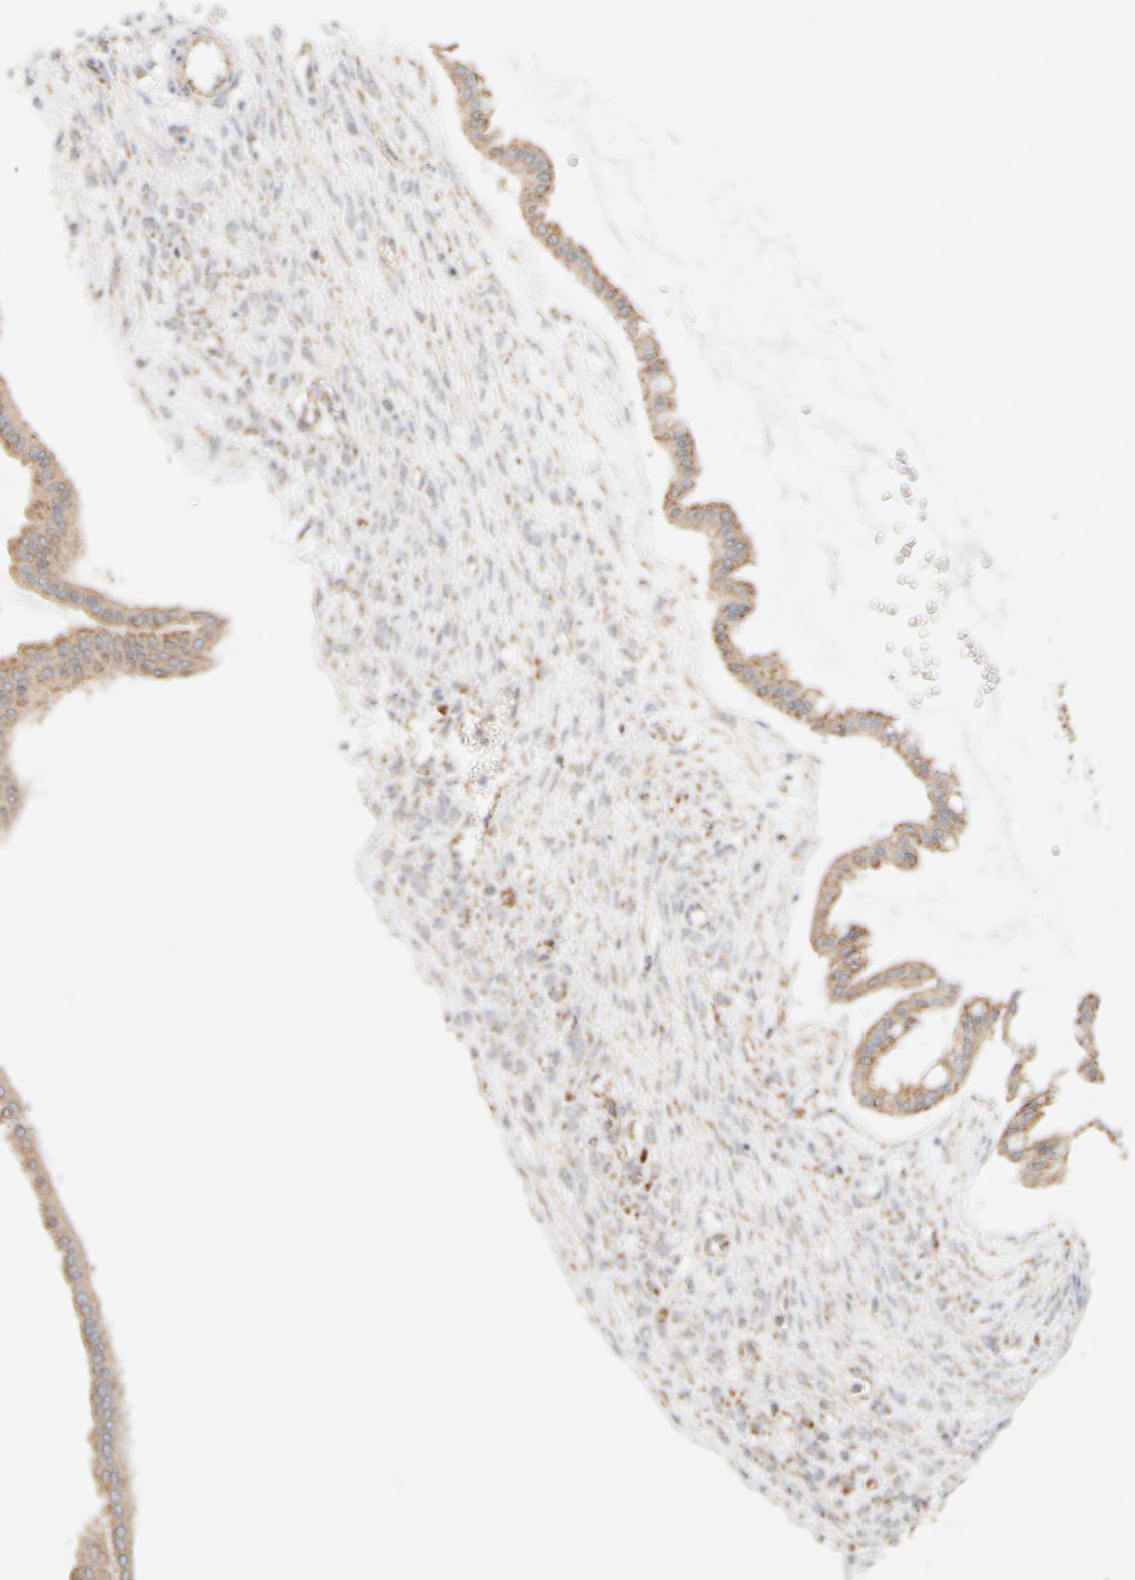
{"staining": {"intensity": "weak", "quantity": ">75%", "location": "cytoplasmic/membranous"}, "tissue": "ovarian cancer", "cell_type": "Tumor cells", "image_type": "cancer", "snomed": [{"axis": "morphology", "description": "Cystadenocarcinoma, mucinous, NOS"}, {"axis": "topography", "description": "Ovary"}], "caption": "Brown immunohistochemical staining in human ovarian cancer (mucinous cystadenocarcinoma) exhibits weak cytoplasmic/membranous positivity in approximately >75% of tumor cells.", "gene": "APBB2", "patient": {"sex": "female", "age": 73}}